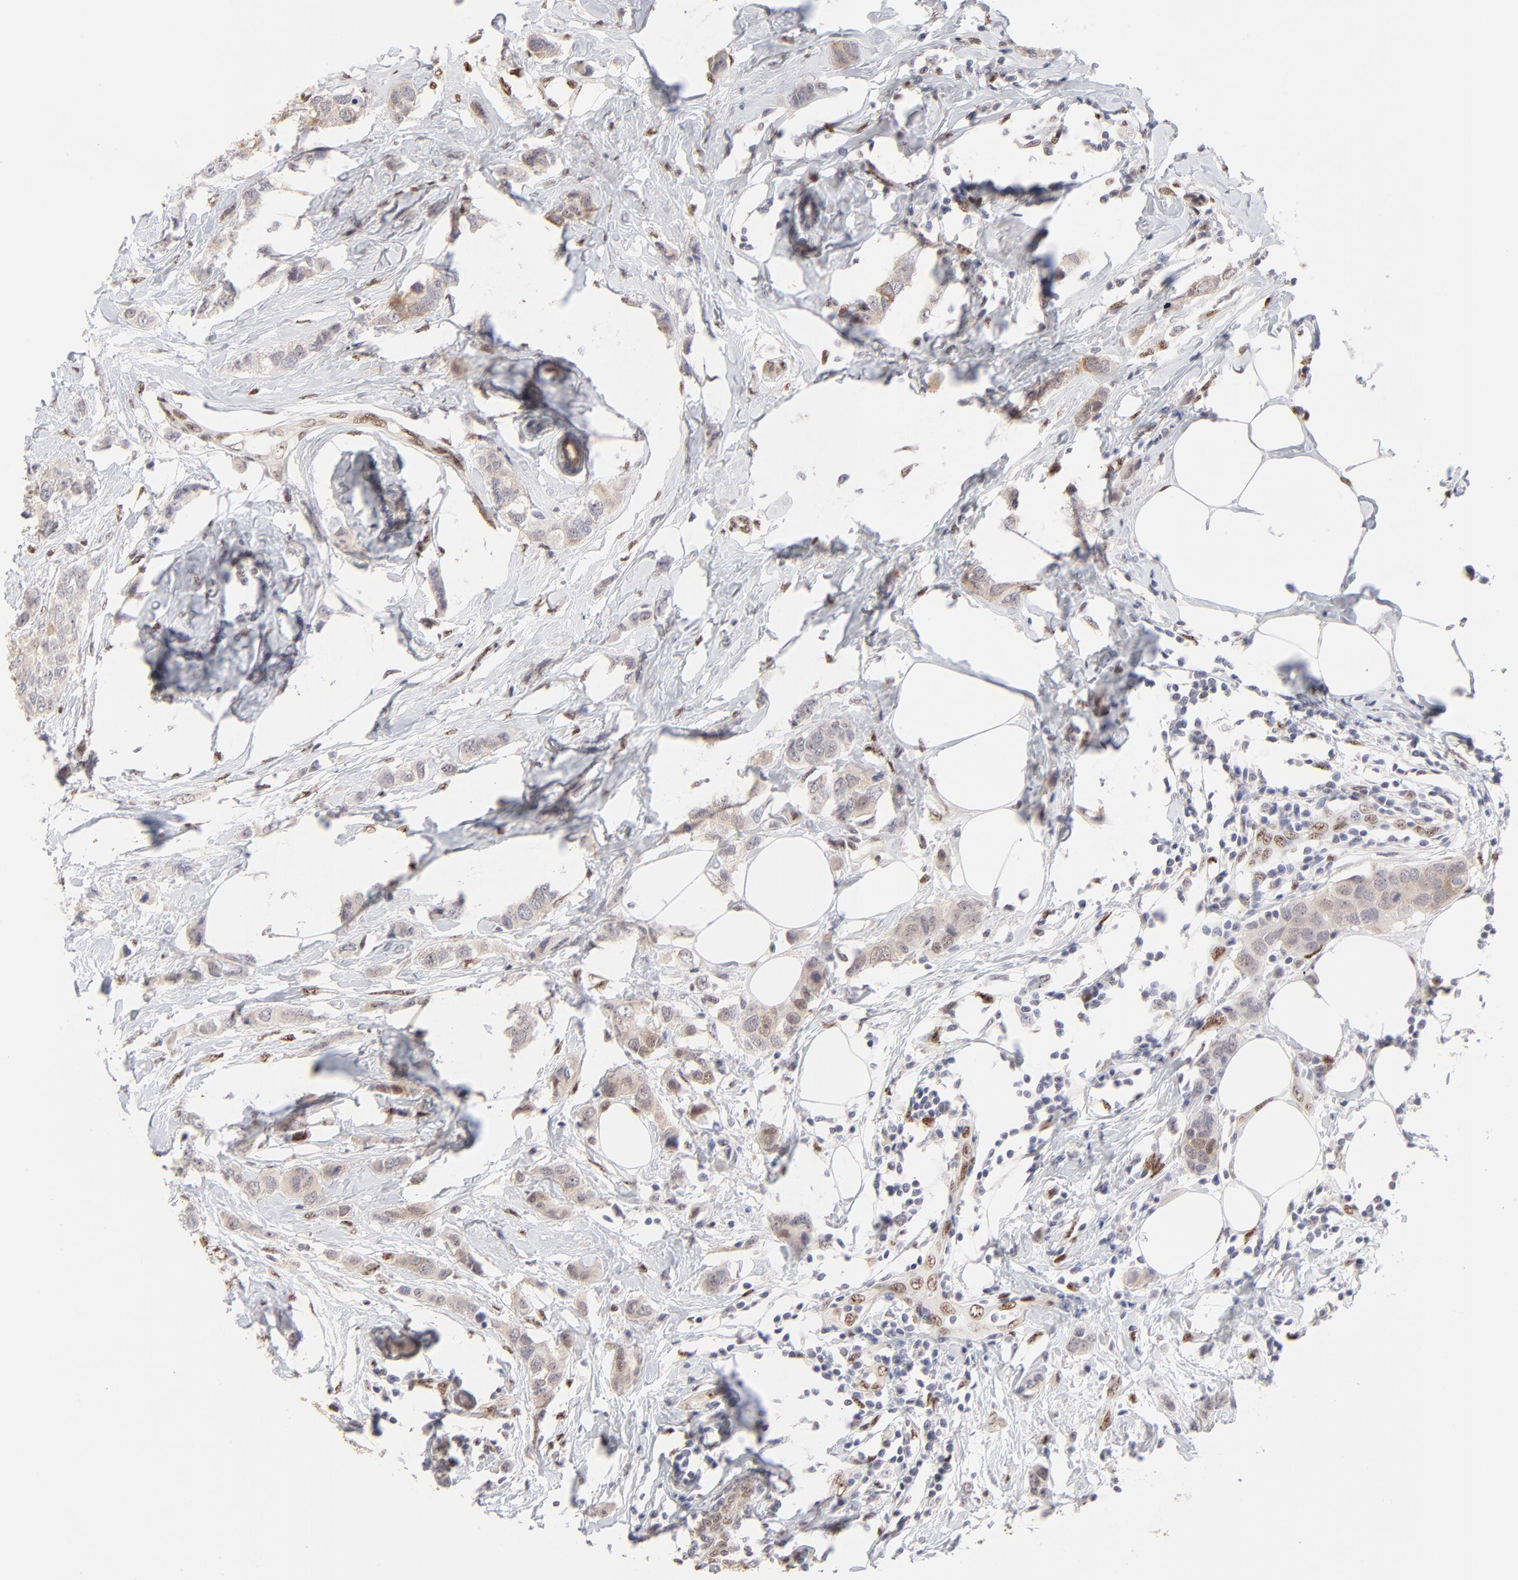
{"staining": {"intensity": "moderate", "quantity": "<25%", "location": "nuclear"}, "tissue": "breast cancer", "cell_type": "Tumor cells", "image_type": "cancer", "snomed": [{"axis": "morphology", "description": "Normal tissue, NOS"}, {"axis": "morphology", "description": "Duct carcinoma"}, {"axis": "topography", "description": "Breast"}], "caption": "A brown stain highlights moderate nuclear positivity of a protein in breast cancer tumor cells. (DAB (3,3'-diaminobenzidine) IHC with brightfield microscopy, high magnification).", "gene": "STAT3", "patient": {"sex": "female", "age": 50}}